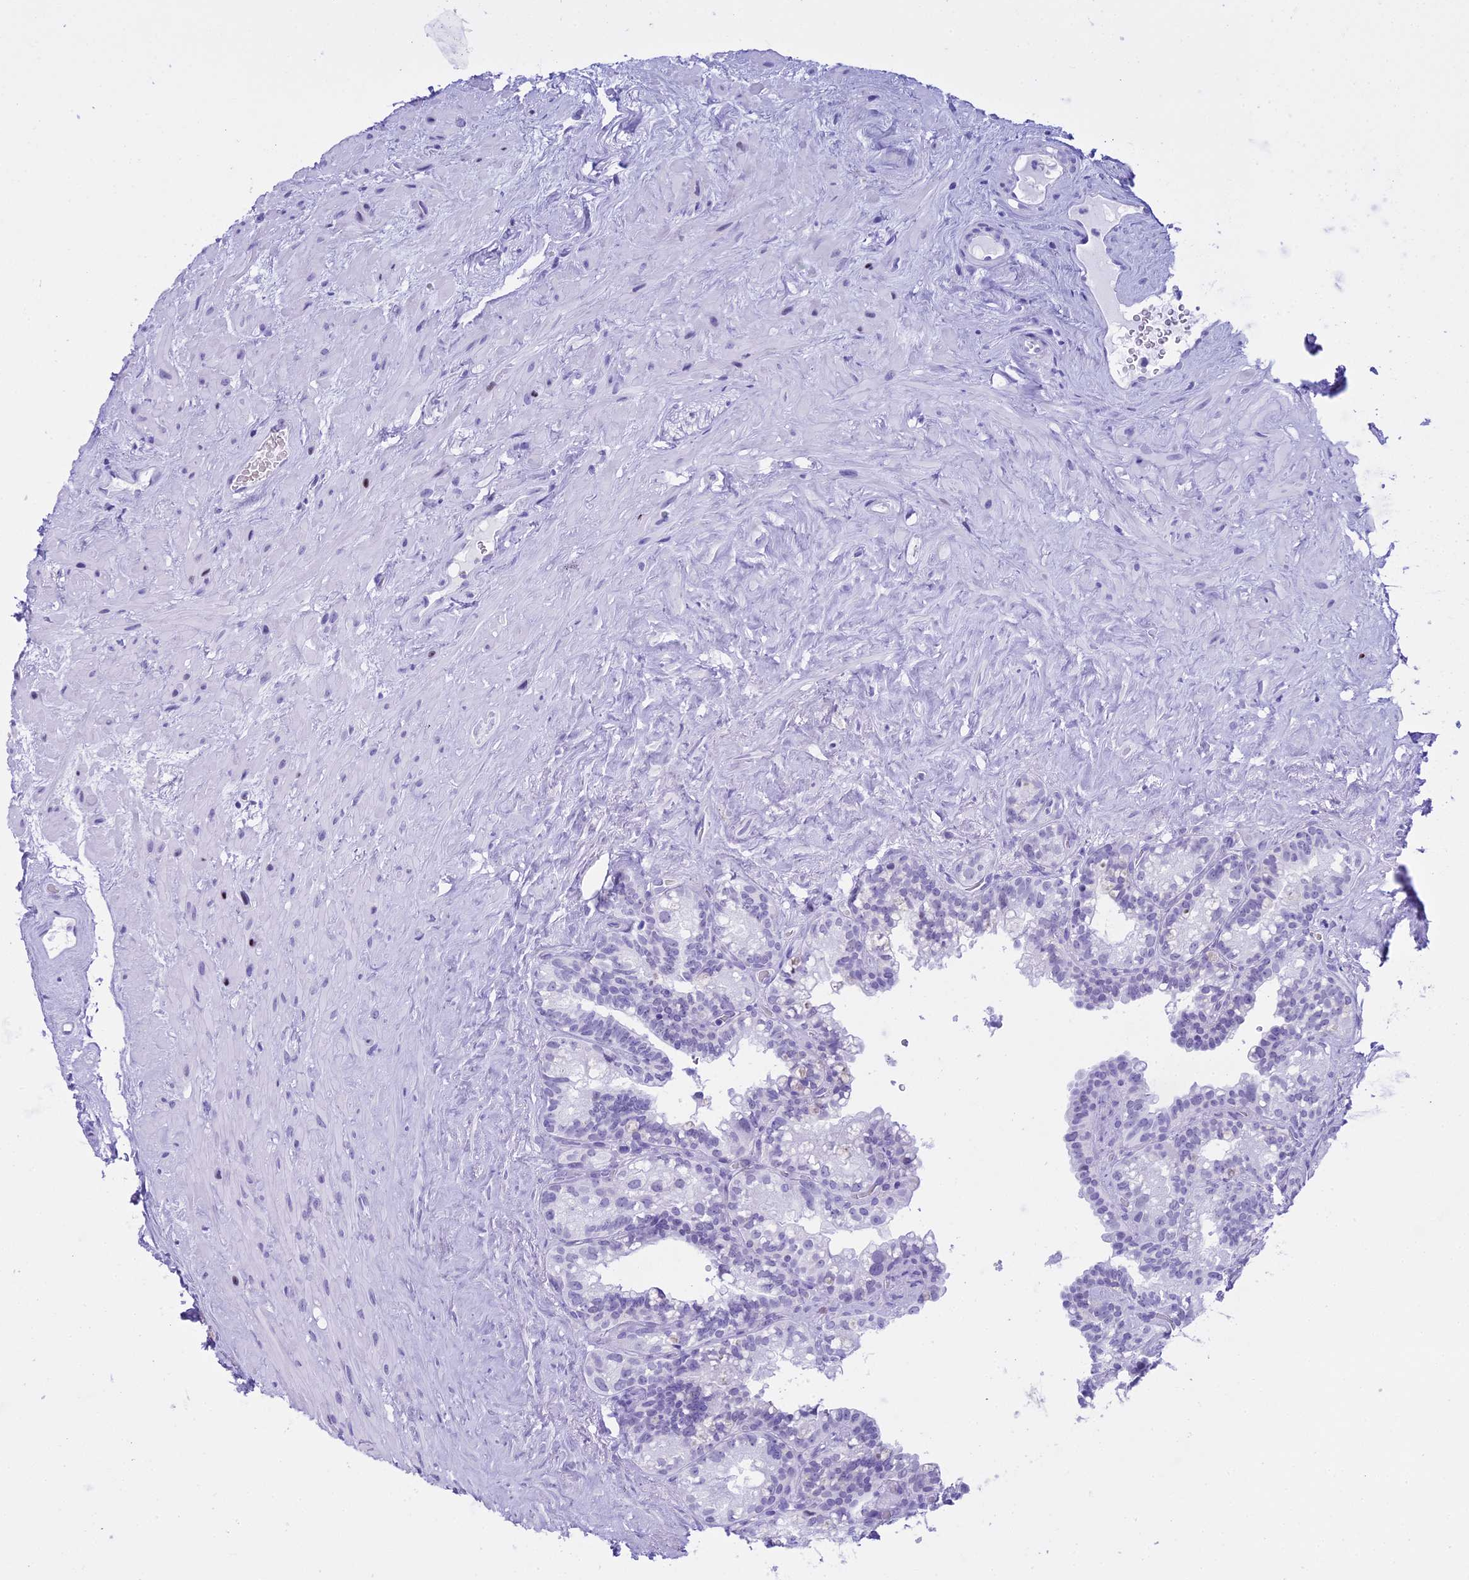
{"staining": {"intensity": "negative", "quantity": "none", "location": "none"}, "tissue": "seminal vesicle", "cell_type": "Glandular cells", "image_type": "normal", "snomed": [{"axis": "morphology", "description": "Normal tissue, NOS"}, {"axis": "topography", "description": "Prostate"}, {"axis": "topography", "description": "Seminal veicle"}], "caption": "Seminal vesicle was stained to show a protein in brown. There is no significant staining in glandular cells. Brightfield microscopy of immunohistochemistry (IHC) stained with DAB (3,3'-diaminobenzidine) (brown) and hematoxylin (blue), captured at high magnification.", "gene": "RNPS1", "patient": {"sex": "male", "age": 79}}